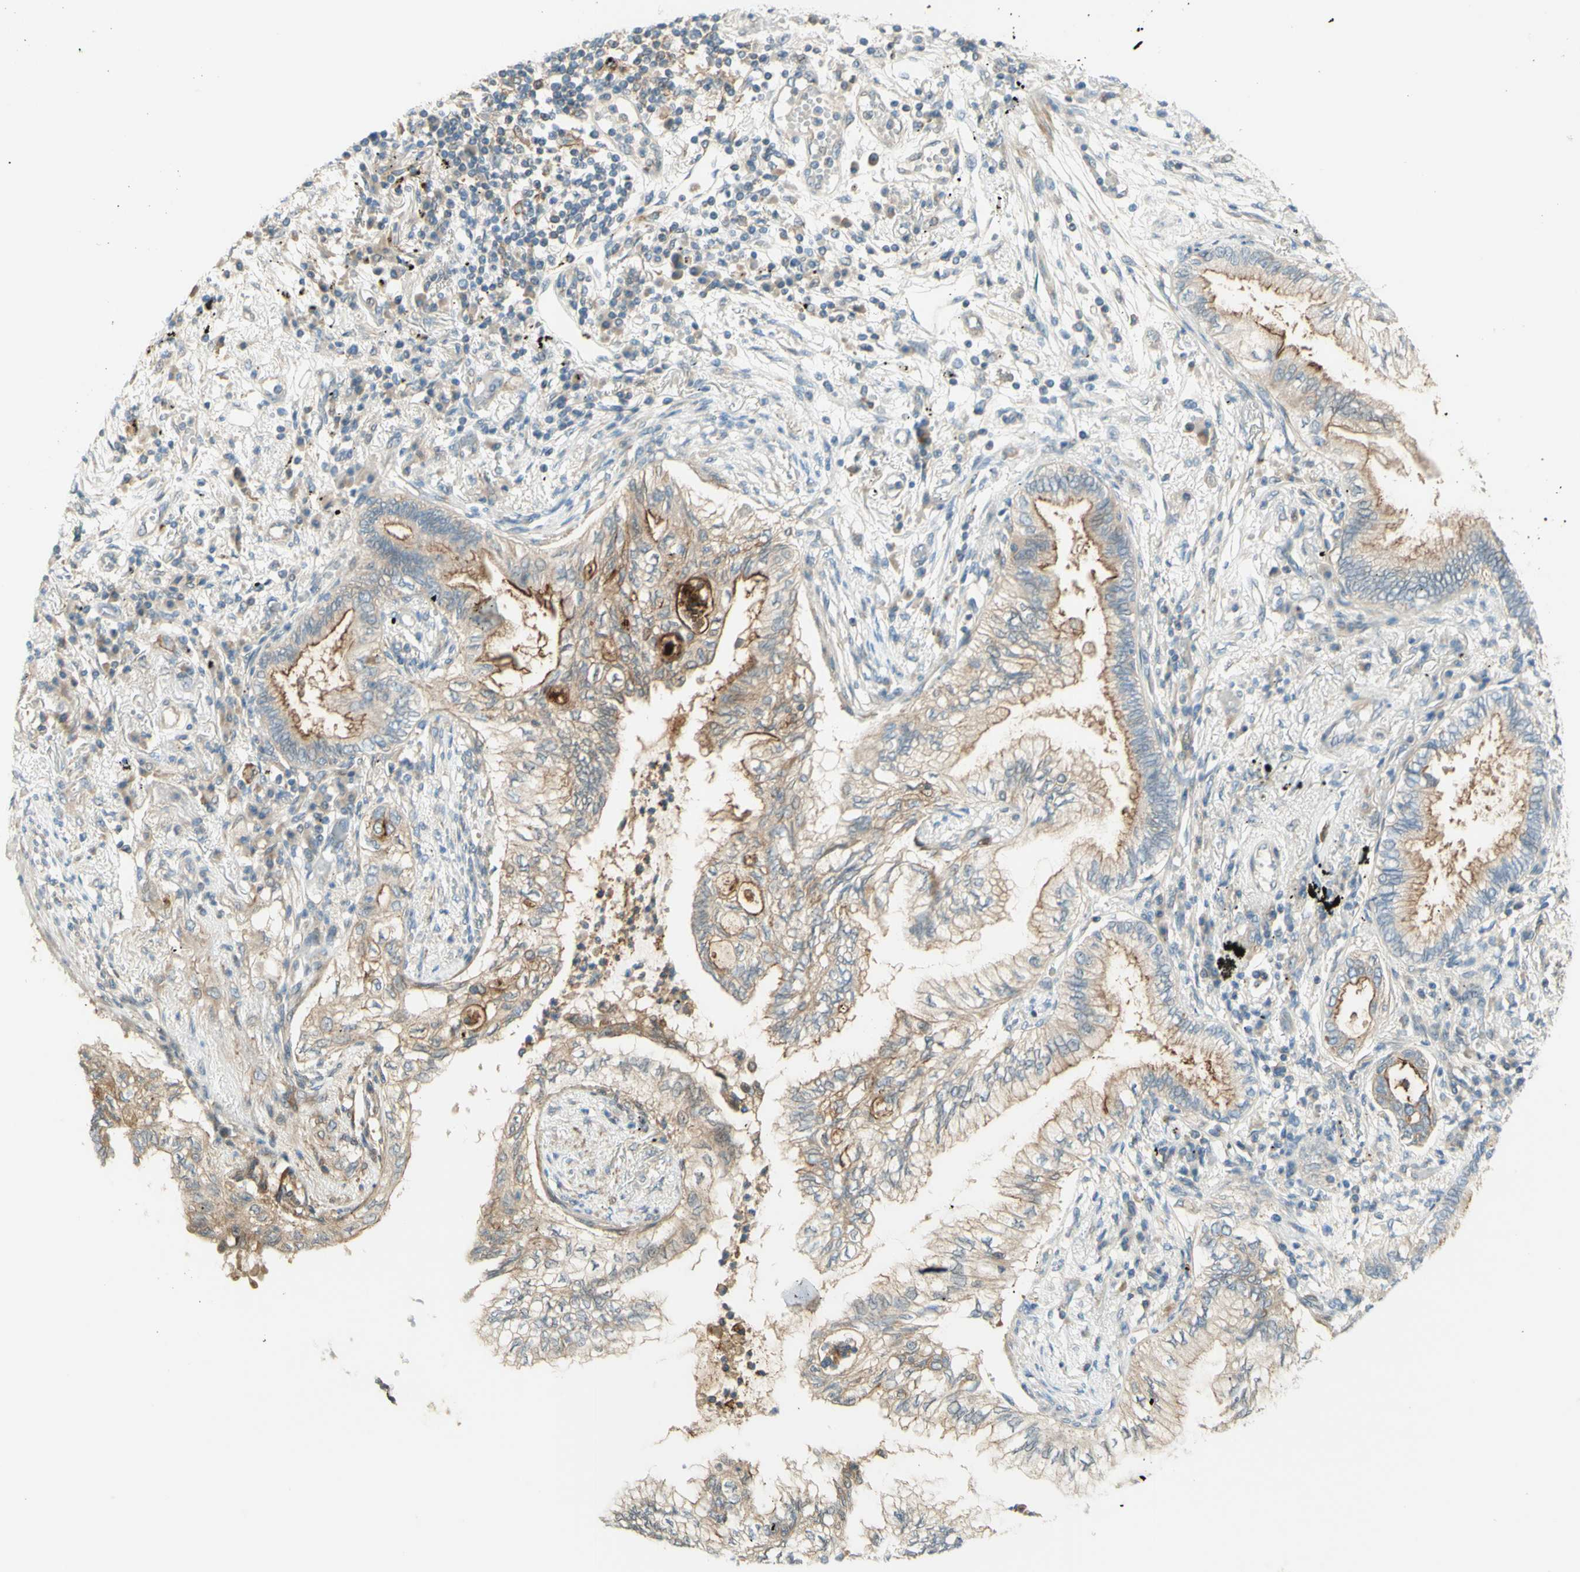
{"staining": {"intensity": "weak", "quantity": ">75%", "location": "cytoplasmic/membranous"}, "tissue": "lung cancer", "cell_type": "Tumor cells", "image_type": "cancer", "snomed": [{"axis": "morphology", "description": "Normal tissue, NOS"}, {"axis": "morphology", "description": "Adenocarcinoma, NOS"}, {"axis": "topography", "description": "Bronchus"}, {"axis": "topography", "description": "Lung"}], "caption": "Weak cytoplasmic/membranous staining for a protein is appreciated in about >75% of tumor cells of lung cancer (adenocarcinoma) using immunohistochemistry (IHC).", "gene": "PROM1", "patient": {"sex": "female", "age": 70}}